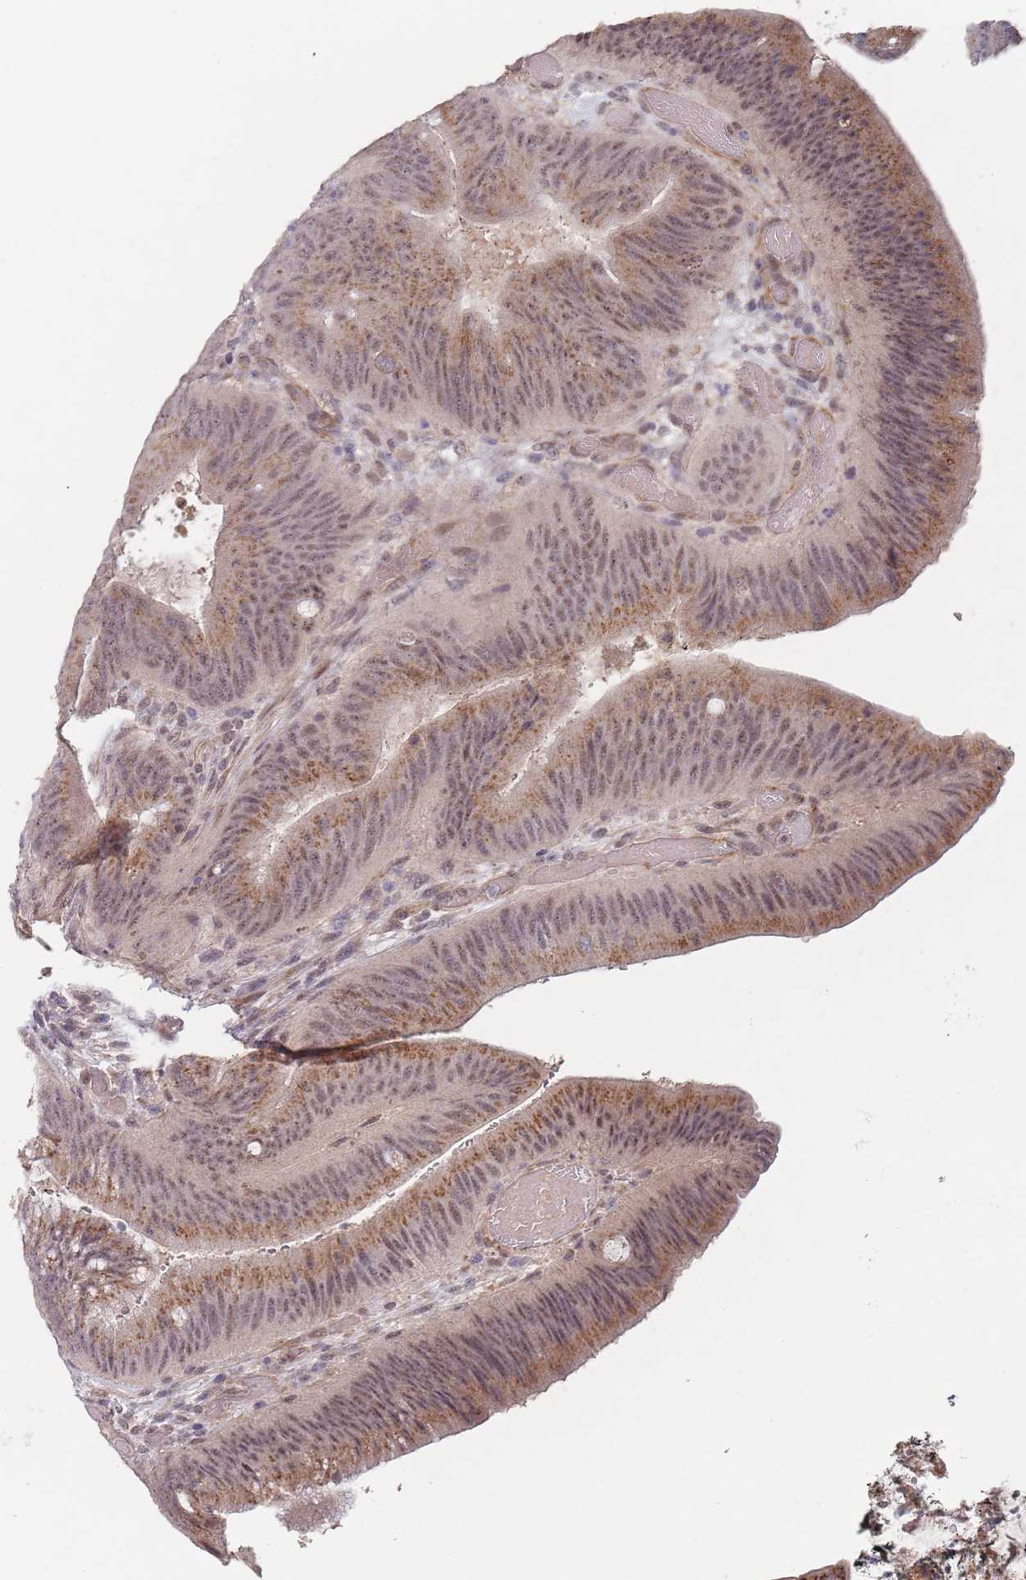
{"staining": {"intensity": "moderate", "quantity": ">75%", "location": "cytoplasmic/membranous,nuclear"}, "tissue": "colorectal cancer", "cell_type": "Tumor cells", "image_type": "cancer", "snomed": [{"axis": "morphology", "description": "Adenocarcinoma, NOS"}, {"axis": "topography", "description": "Colon"}], "caption": "Immunohistochemical staining of human colorectal adenocarcinoma shows medium levels of moderate cytoplasmic/membranous and nuclear protein positivity in about >75% of tumor cells. The protein is stained brown, and the nuclei are stained in blue (DAB IHC with brightfield microscopy, high magnification).", "gene": "B4GALT4", "patient": {"sex": "female", "age": 43}}